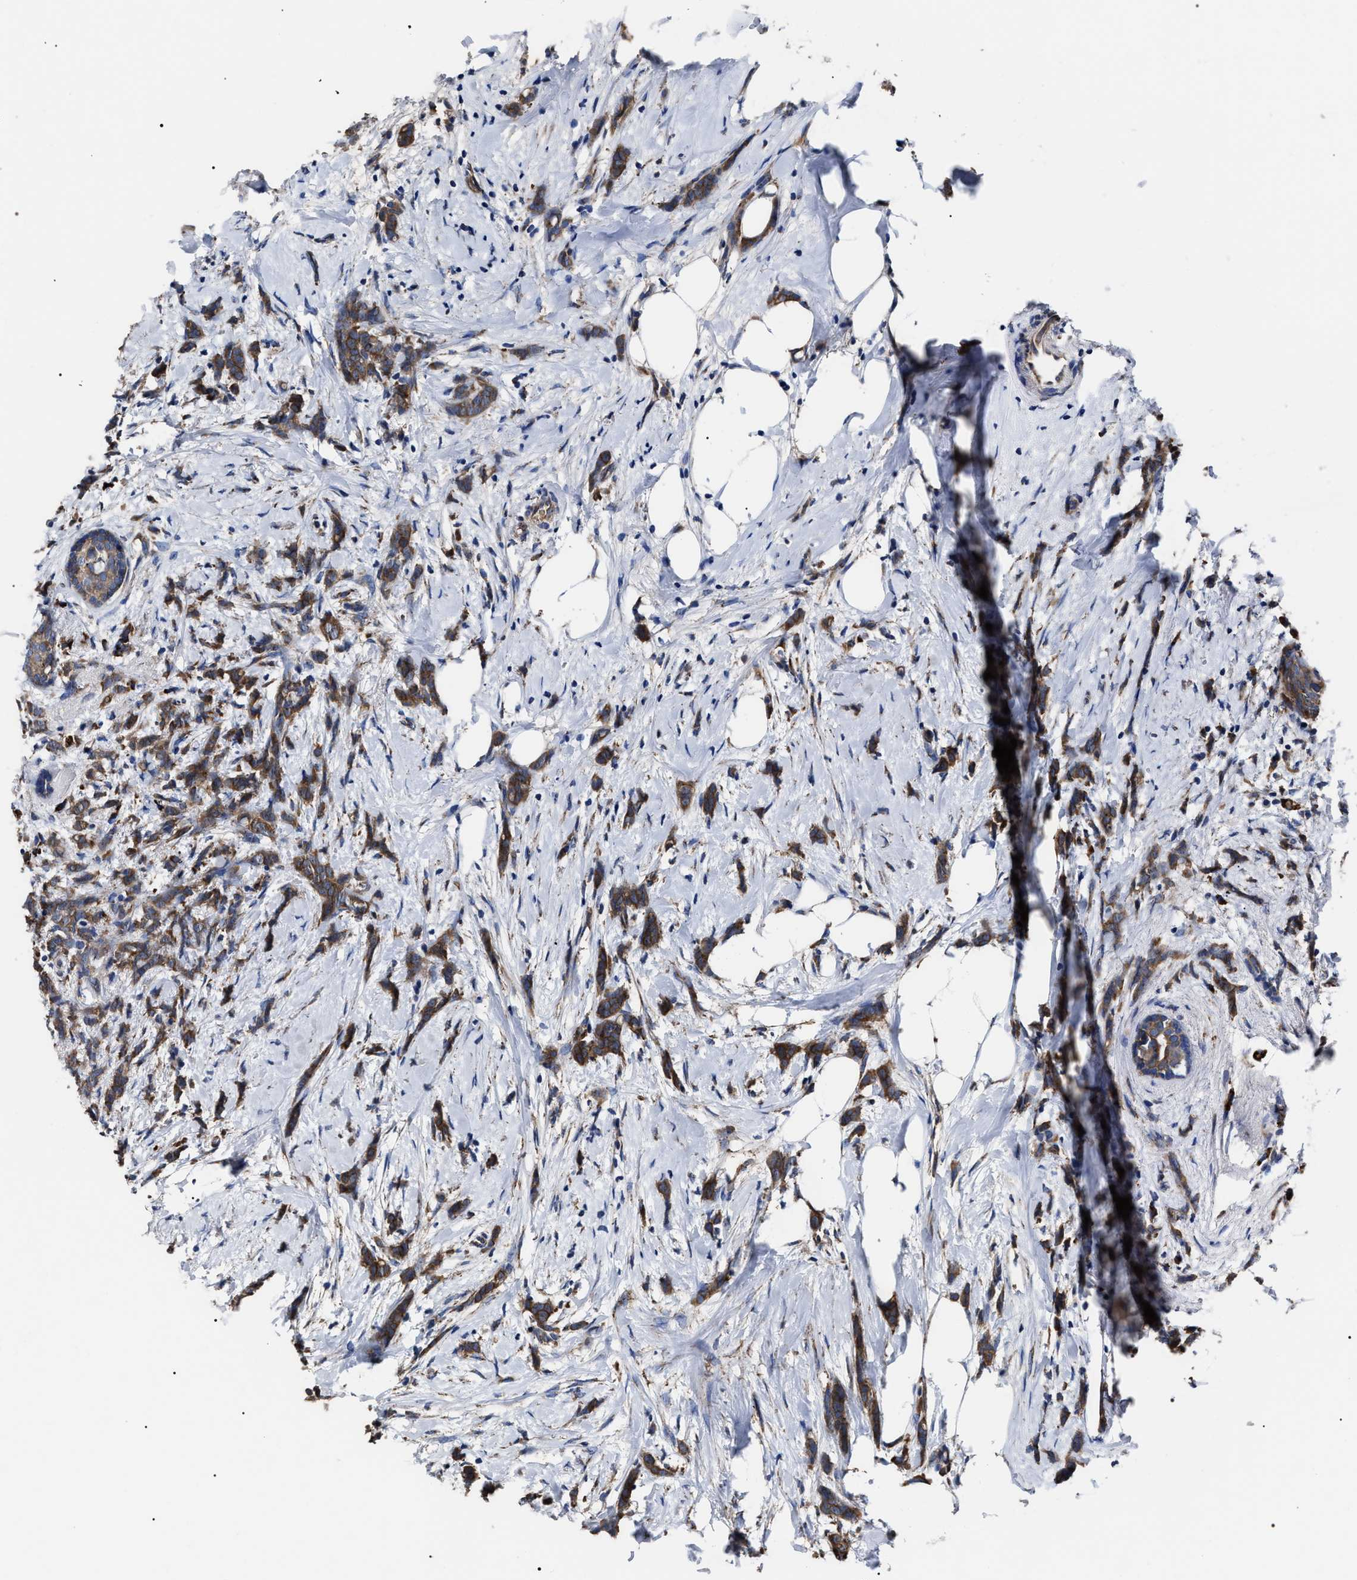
{"staining": {"intensity": "strong", "quantity": ">75%", "location": "cytoplasmic/membranous"}, "tissue": "breast cancer", "cell_type": "Tumor cells", "image_type": "cancer", "snomed": [{"axis": "morphology", "description": "Lobular carcinoma, in situ"}, {"axis": "morphology", "description": "Lobular carcinoma"}, {"axis": "topography", "description": "Breast"}], "caption": "Protein expression analysis of human breast cancer (lobular carcinoma in situ) reveals strong cytoplasmic/membranous expression in approximately >75% of tumor cells.", "gene": "MACC1", "patient": {"sex": "female", "age": 41}}